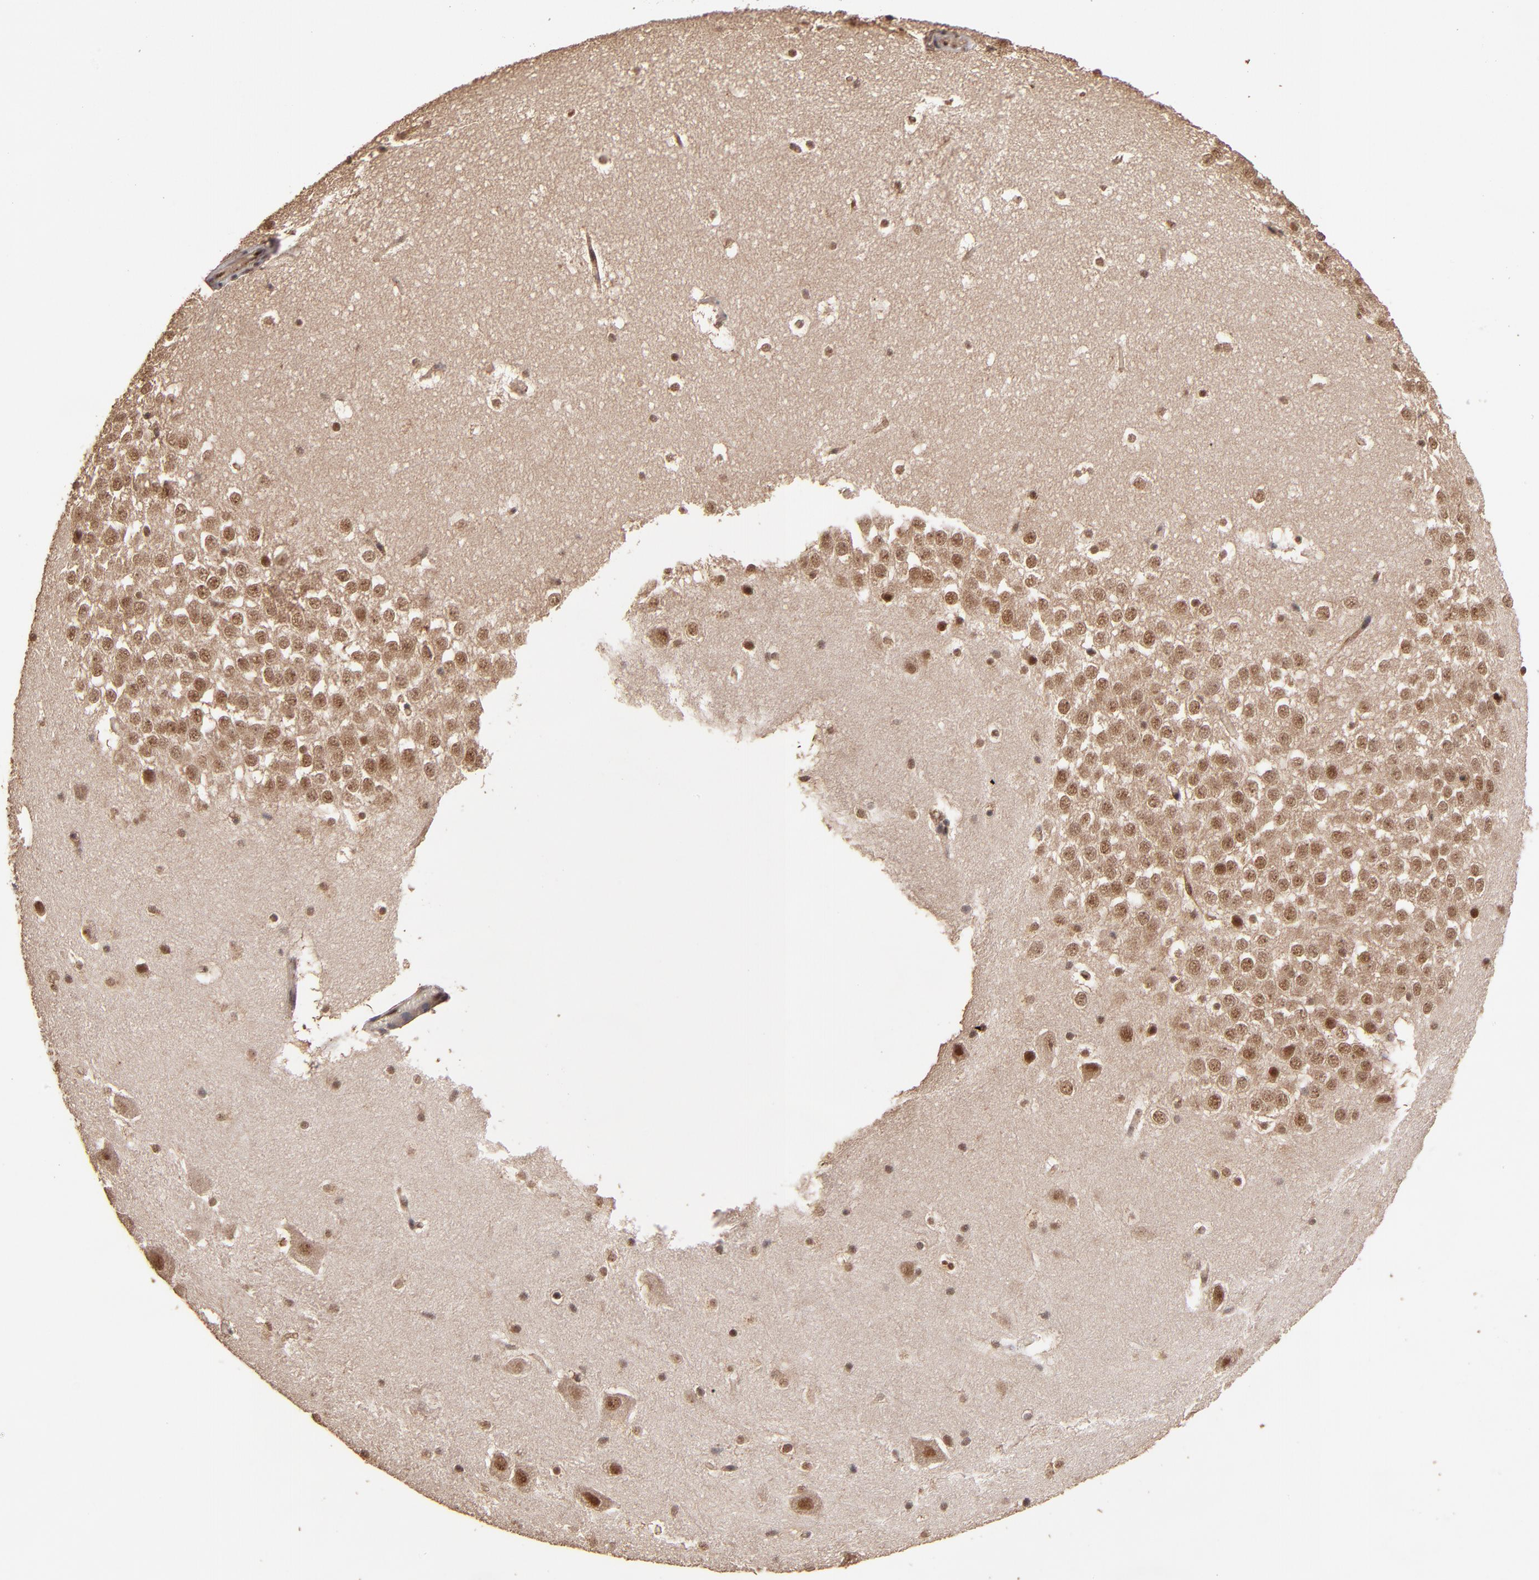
{"staining": {"intensity": "moderate", "quantity": ">75%", "location": "nuclear"}, "tissue": "hippocampus", "cell_type": "Glial cells", "image_type": "normal", "snomed": [{"axis": "morphology", "description": "Normal tissue, NOS"}, {"axis": "topography", "description": "Hippocampus"}], "caption": "An immunohistochemistry image of unremarkable tissue is shown. Protein staining in brown highlights moderate nuclear positivity in hippocampus within glial cells.", "gene": "EAPP", "patient": {"sex": "male", "age": 45}}